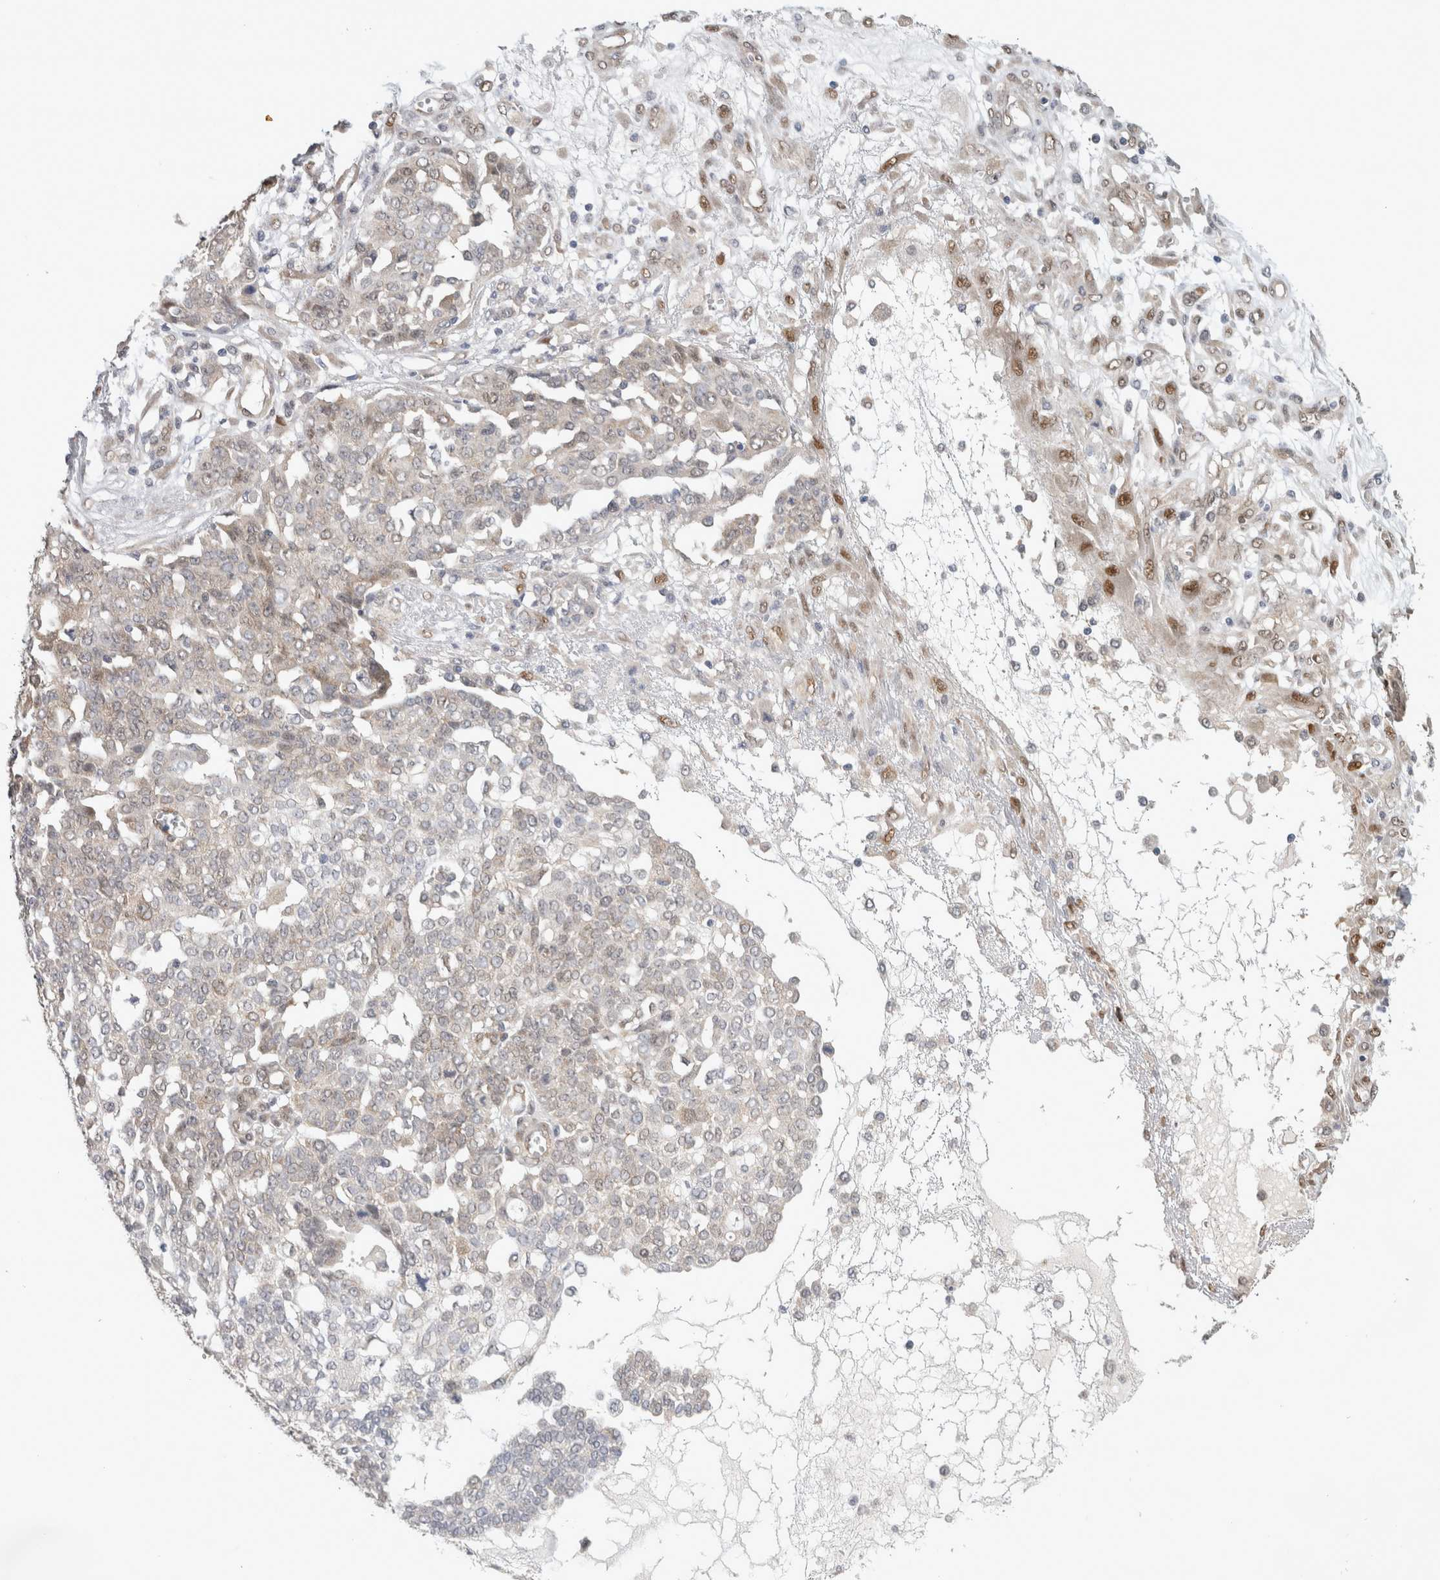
{"staining": {"intensity": "moderate", "quantity": "<25%", "location": "nuclear"}, "tissue": "ovarian cancer", "cell_type": "Tumor cells", "image_type": "cancer", "snomed": [{"axis": "morphology", "description": "Cystadenocarcinoma, serous, NOS"}, {"axis": "topography", "description": "Soft tissue"}, {"axis": "topography", "description": "Ovary"}], "caption": "The image exhibits a brown stain indicating the presence of a protein in the nuclear of tumor cells in ovarian cancer (serous cystadenocarcinoma).", "gene": "EIF4G3", "patient": {"sex": "female", "age": 57}}